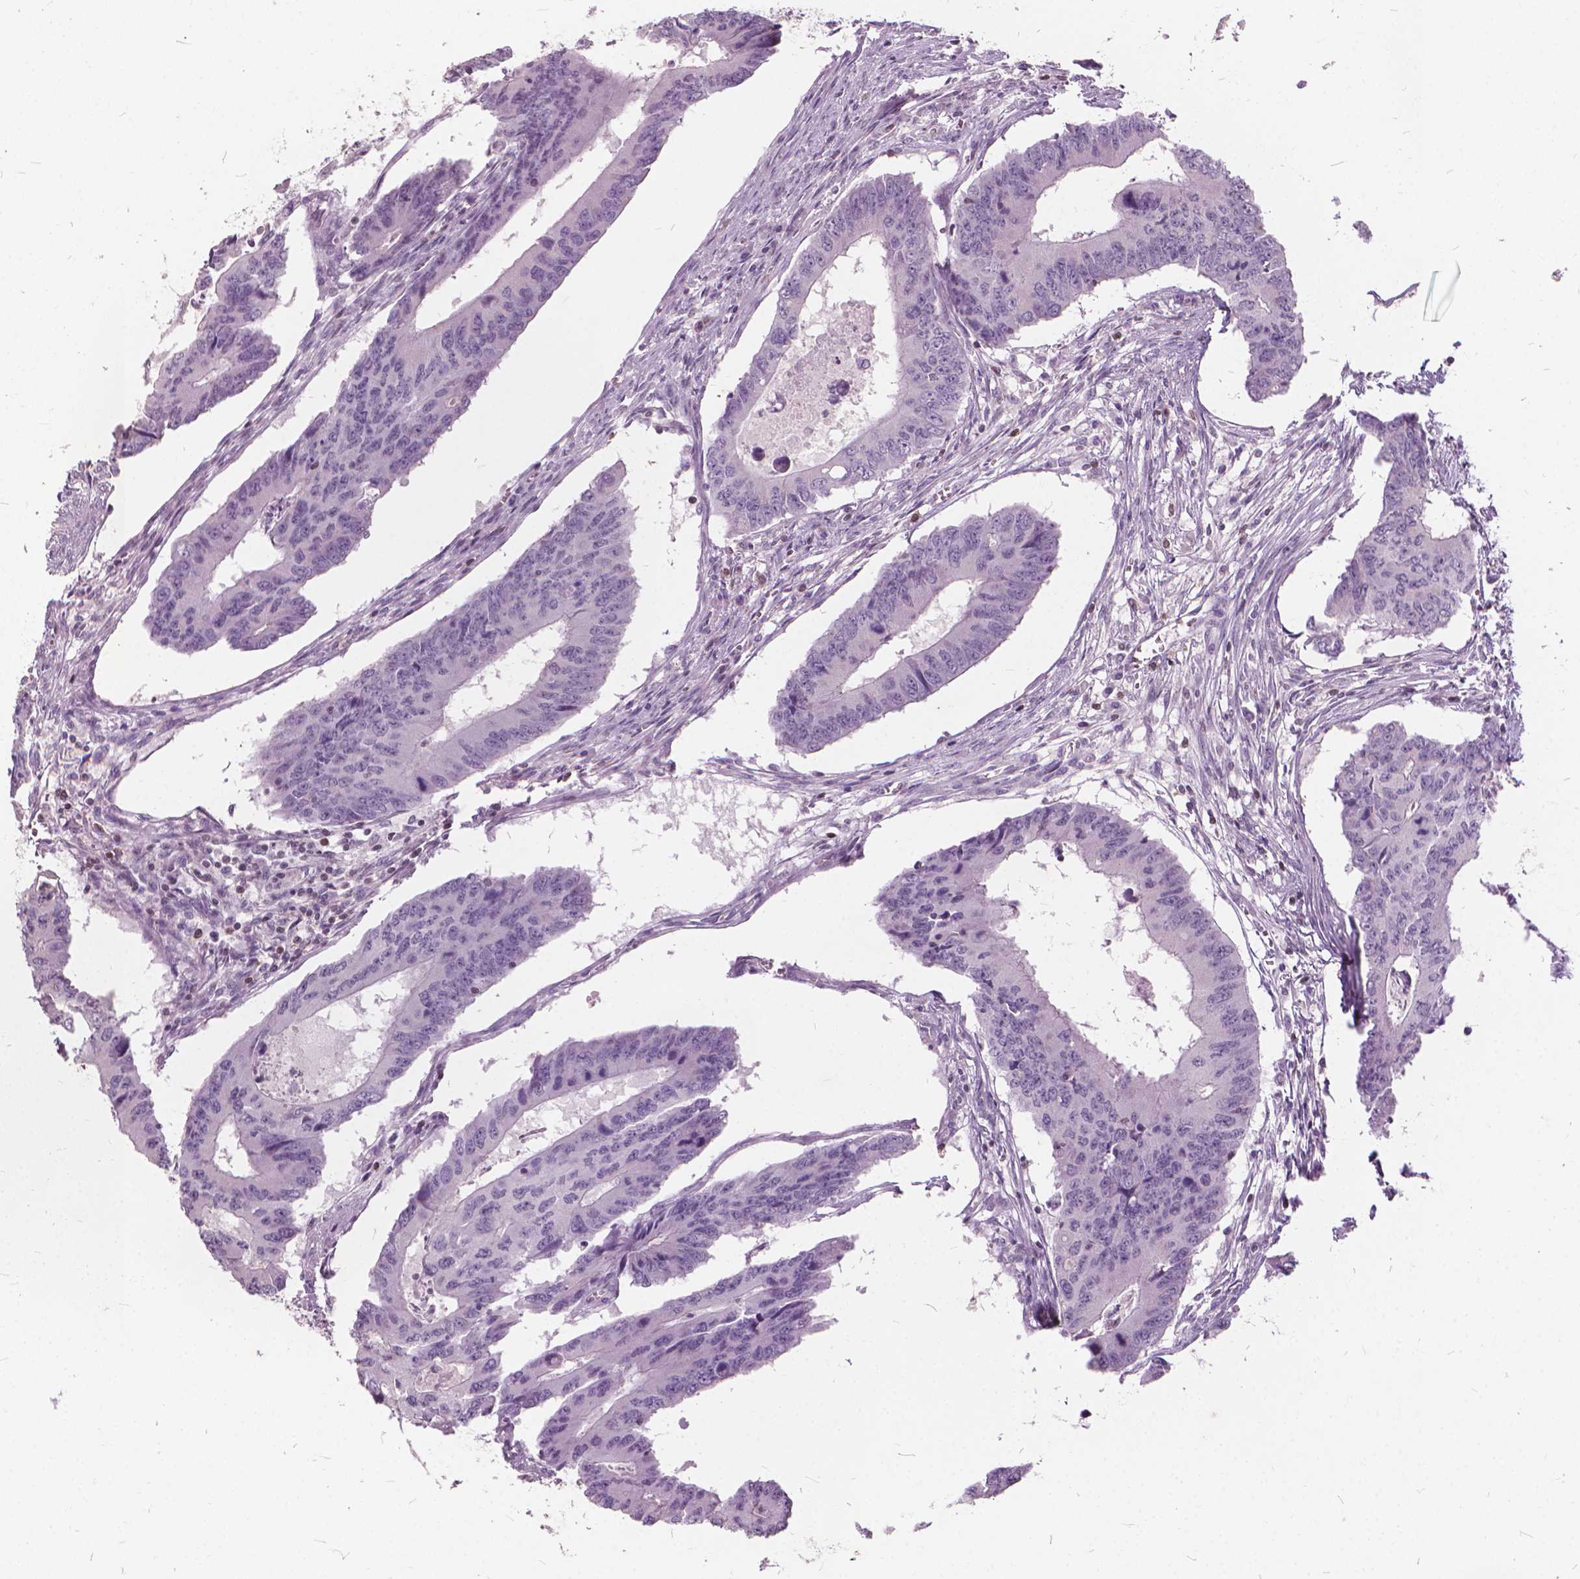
{"staining": {"intensity": "negative", "quantity": "none", "location": "none"}, "tissue": "colorectal cancer", "cell_type": "Tumor cells", "image_type": "cancer", "snomed": [{"axis": "morphology", "description": "Adenocarcinoma, NOS"}, {"axis": "topography", "description": "Colon"}], "caption": "IHC photomicrograph of human adenocarcinoma (colorectal) stained for a protein (brown), which shows no positivity in tumor cells.", "gene": "STAT5B", "patient": {"sex": "male", "age": 53}}